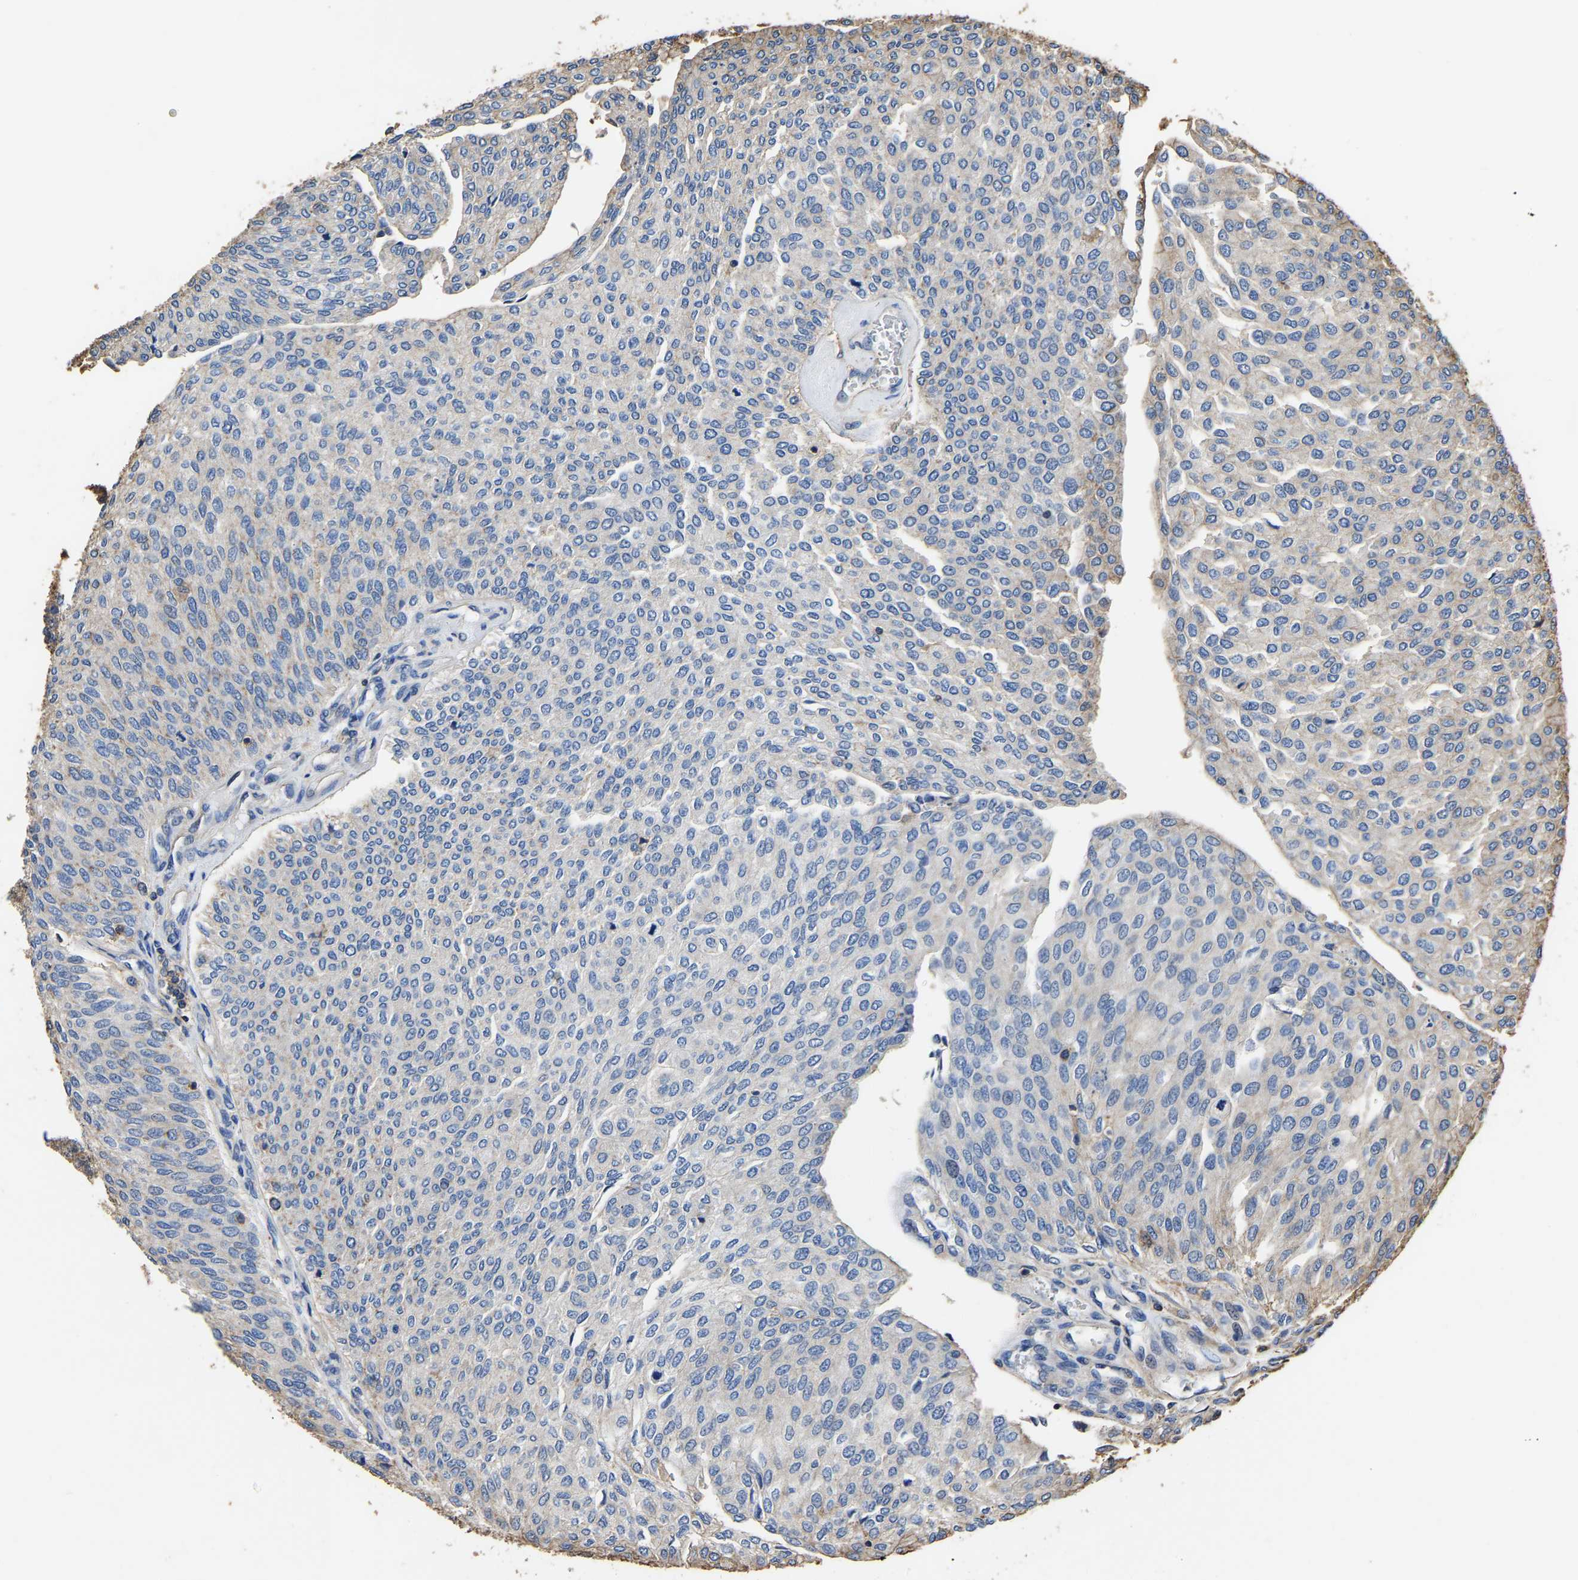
{"staining": {"intensity": "negative", "quantity": "none", "location": "none"}, "tissue": "urothelial cancer", "cell_type": "Tumor cells", "image_type": "cancer", "snomed": [{"axis": "morphology", "description": "Urothelial carcinoma, Low grade"}, {"axis": "topography", "description": "Urinary bladder"}], "caption": "DAB (3,3'-diaminobenzidine) immunohistochemical staining of low-grade urothelial carcinoma exhibits no significant staining in tumor cells.", "gene": "ARMT1", "patient": {"sex": "female", "age": 79}}